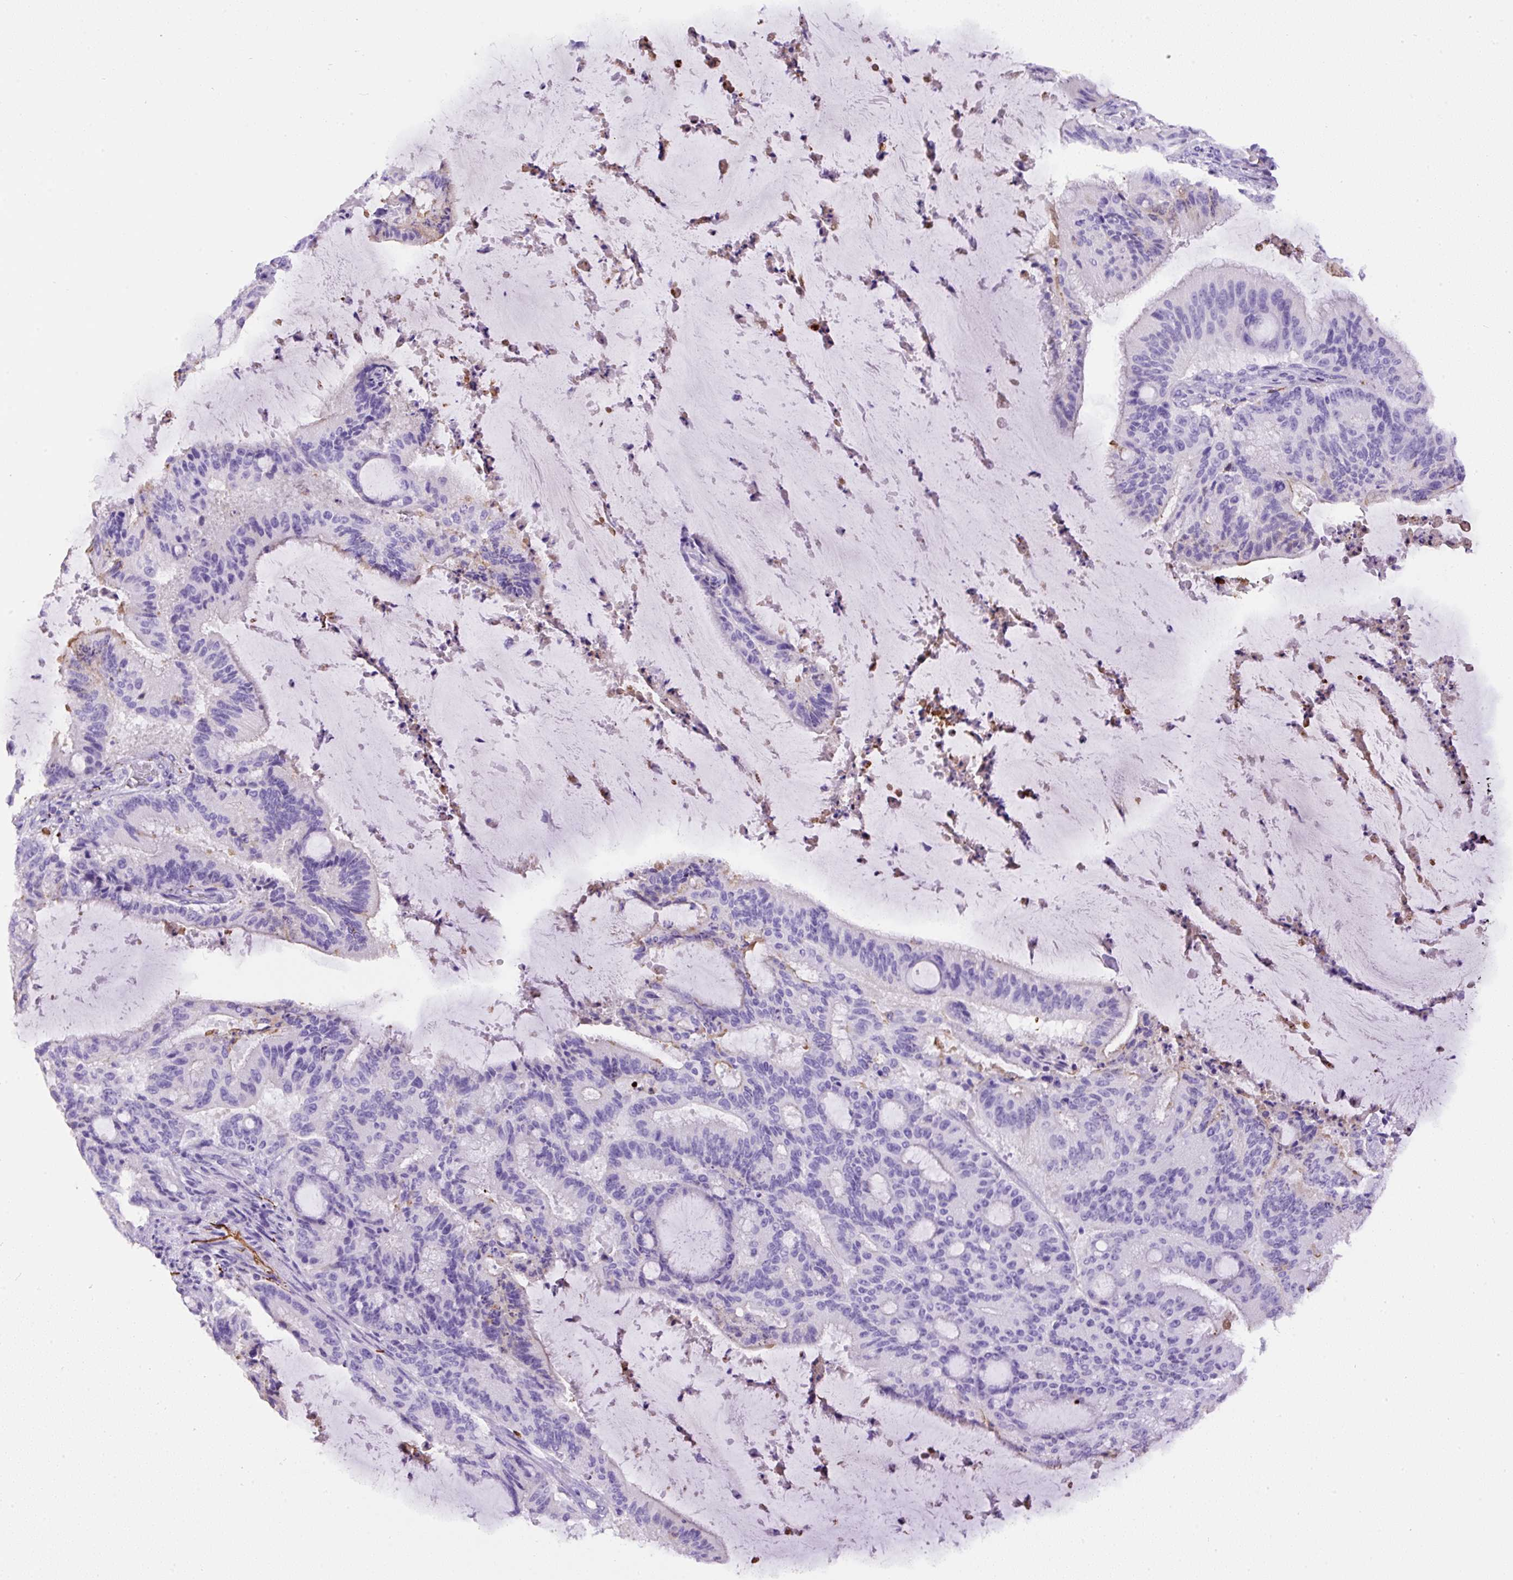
{"staining": {"intensity": "negative", "quantity": "none", "location": "none"}, "tissue": "liver cancer", "cell_type": "Tumor cells", "image_type": "cancer", "snomed": [{"axis": "morphology", "description": "Normal tissue, NOS"}, {"axis": "morphology", "description": "Cholangiocarcinoma"}, {"axis": "topography", "description": "Liver"}, {"axis": "topography", "description": "Peripheral nerve tissue"}], "caption": "A high-resolution micrograph shows immunohistochemistry (IHC) staining of liver cholangiocarcinoma, which displays no significant expression in tumor cells.", "gene": "APCS", "patient": {"sex": "female", "age": 73}}